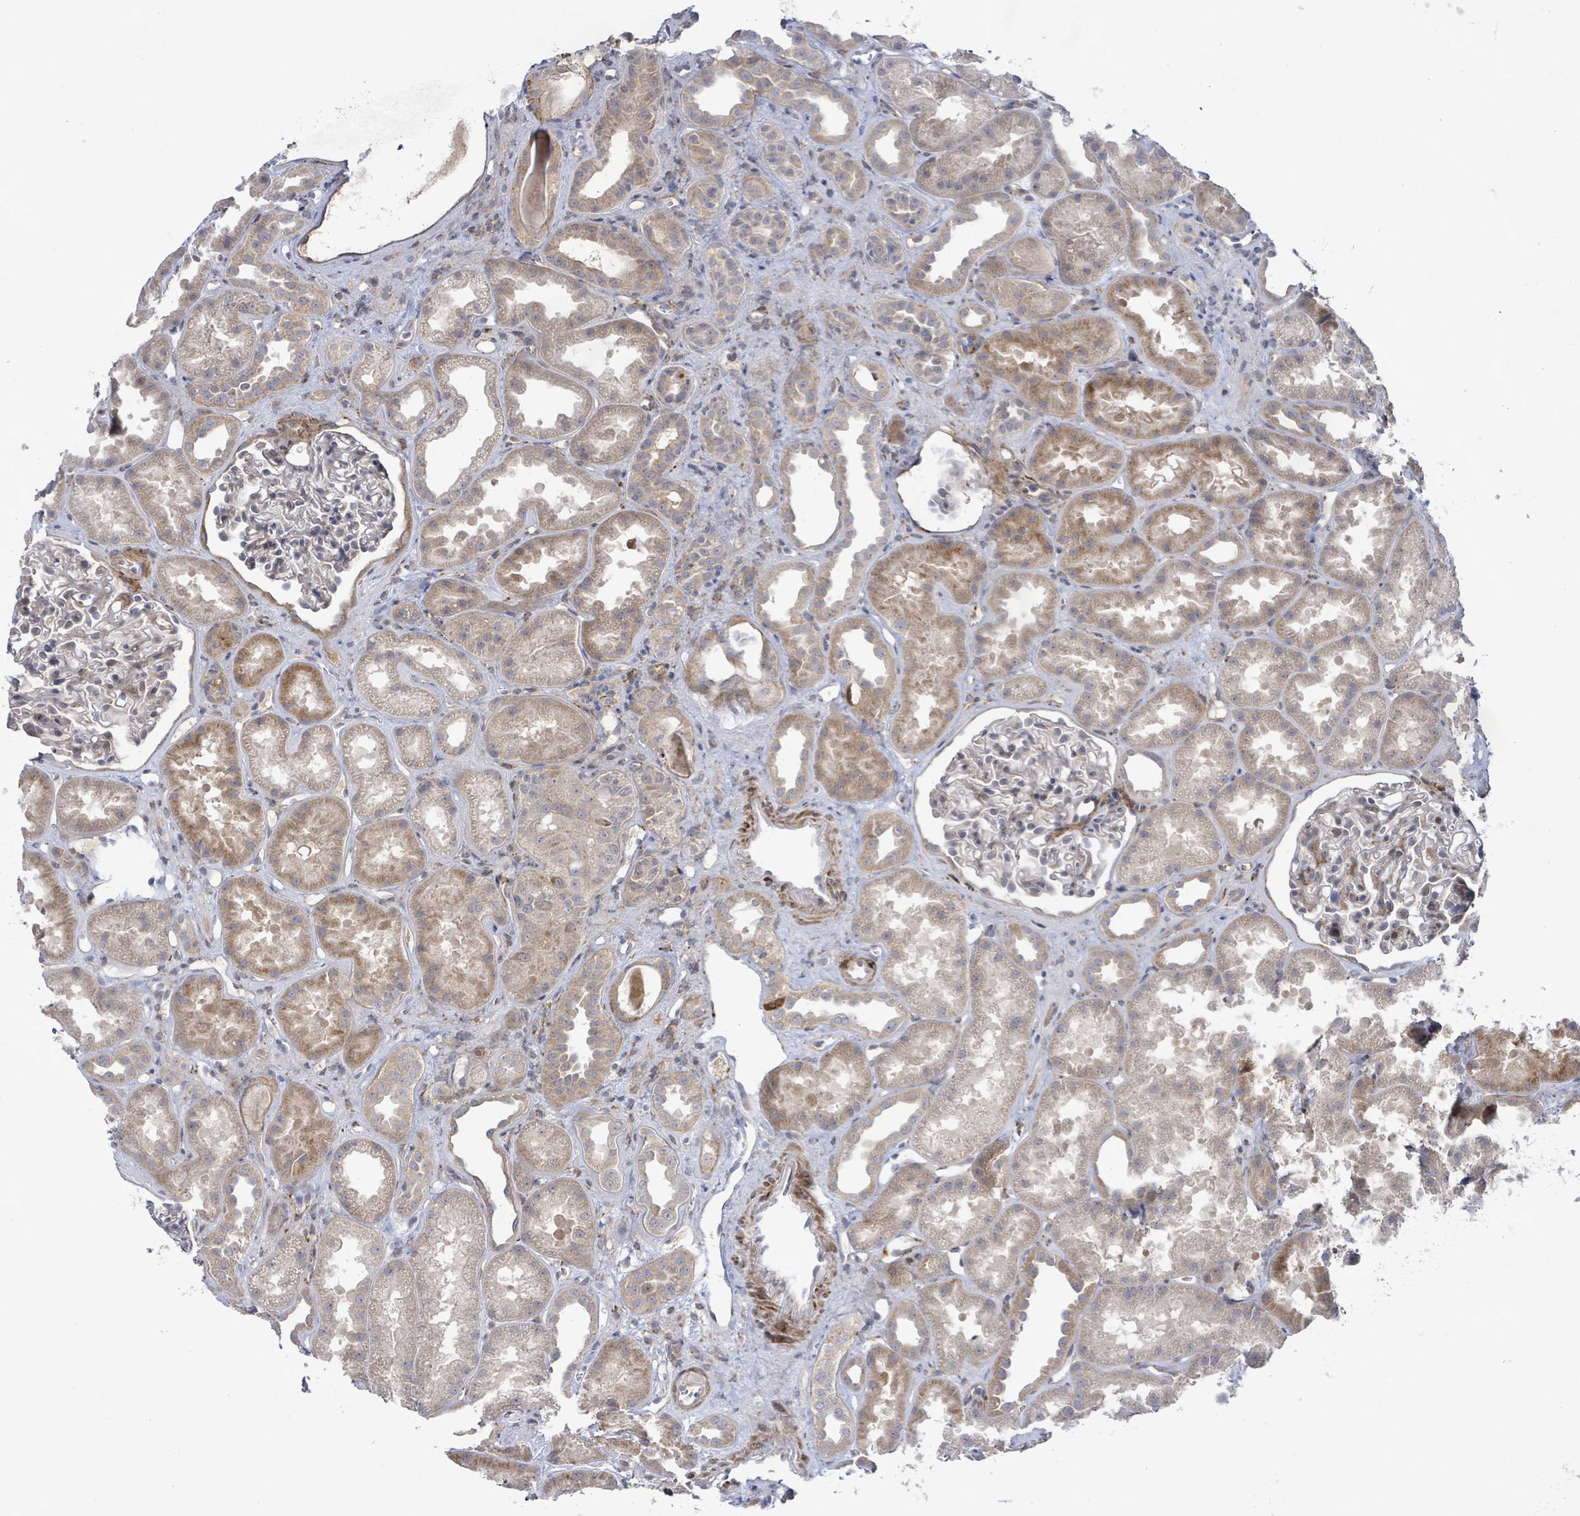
{"staining": {"intensity": "negative", "quantity": "none", "location": "none"}, "tissue": "kidney", "cell_type": "Cells in glomeruli", "image_type": "normal", "snomed": [{"axis": "morphology", "description": "Normal tissue, NOS"}, {"axis": "topography", "description": "Kidney"}], "caption": "Immunohistochemical staining of normal kidney exhibits no significant positivity in cells in glomeruli. (IHC, brightfield microscopy, high magnification).", "gene": "SLIT3", "patient": {"sex": "male", "age": 61}}